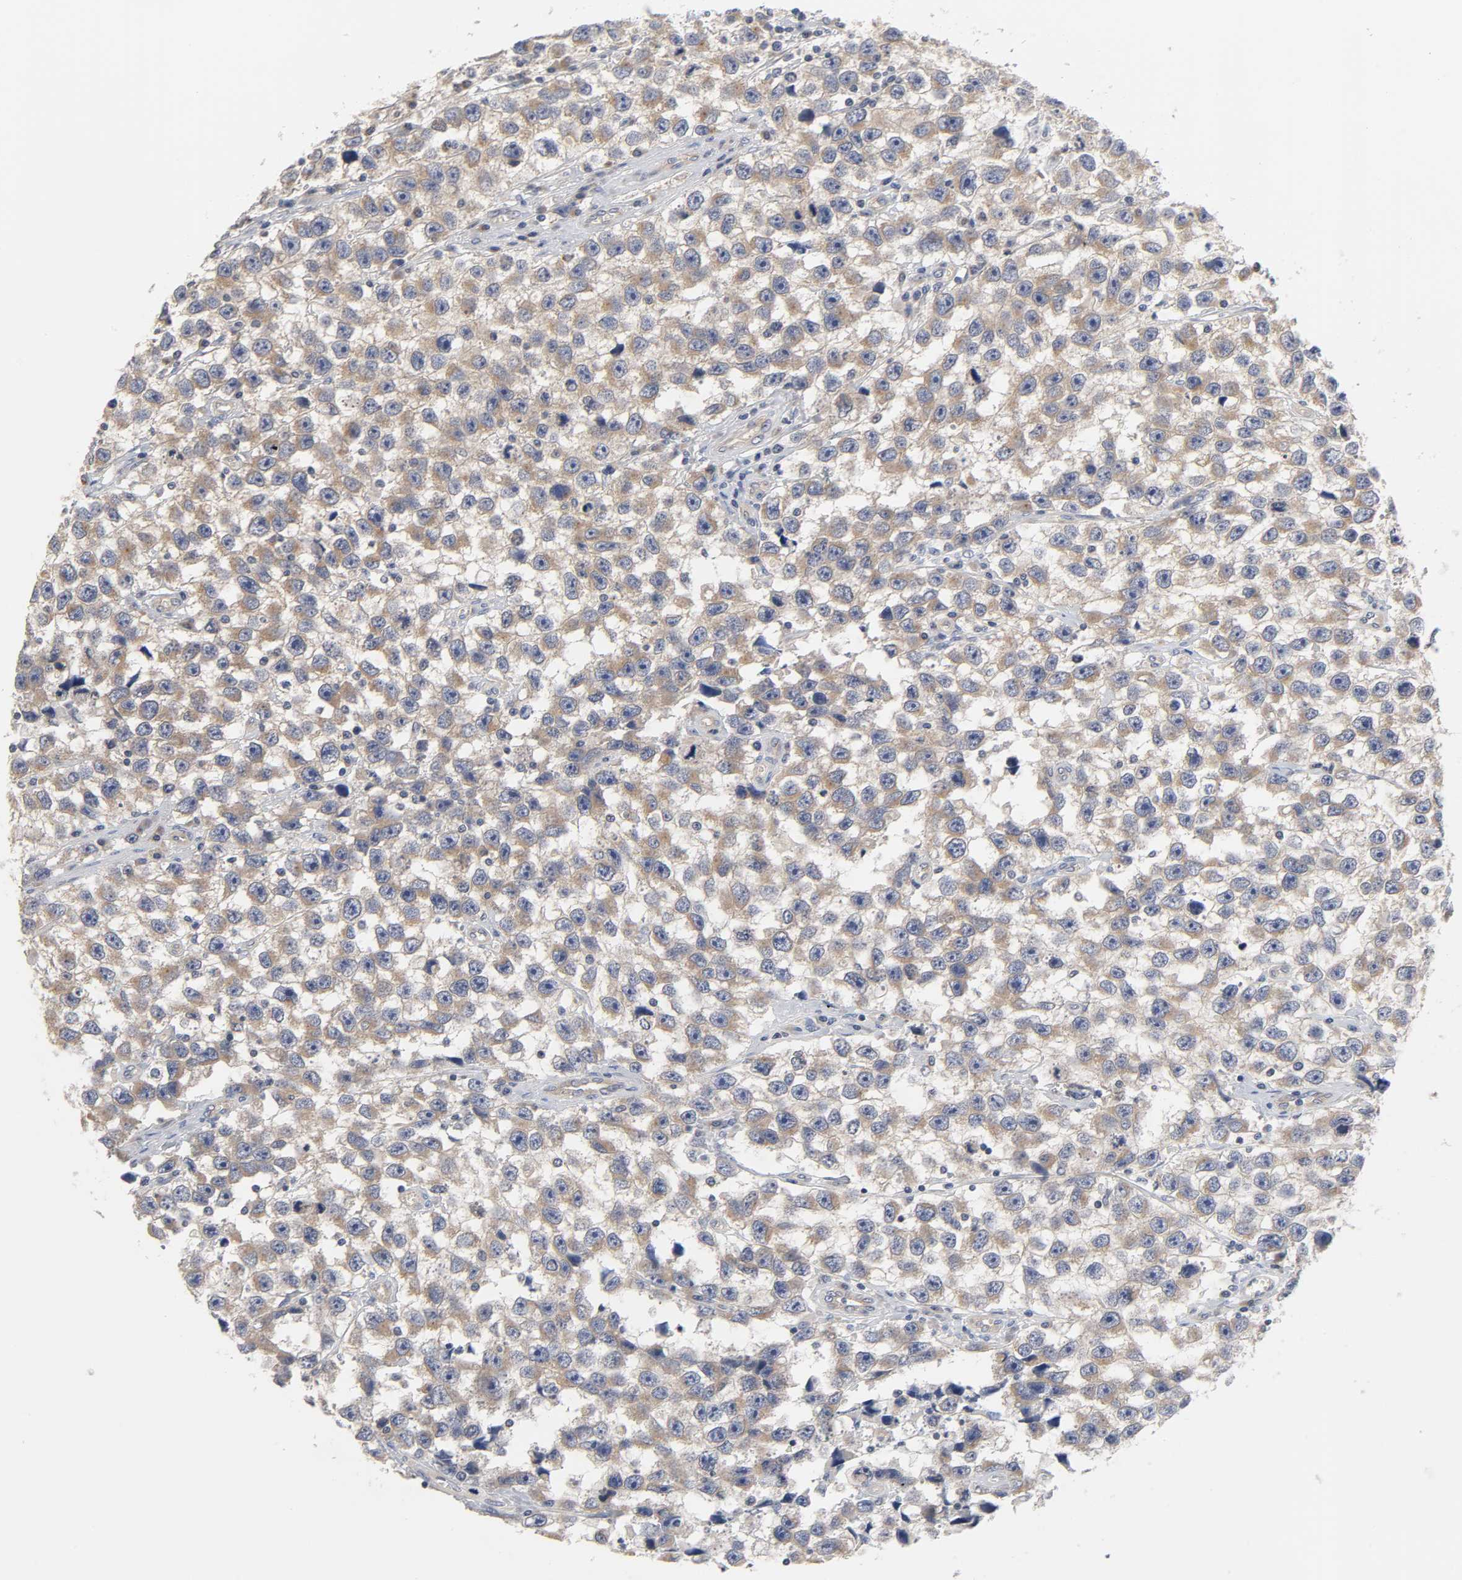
{"staining": {"intensity": "weak", "quantity": ">75%", "location": "cytoplasmic/membranous"}, "tissue": "testis cancer", "cell_type": "Tumor cells", "image_type": "cancer", "snomed": [{"axis": "morphology", "description": "Seminoma, NOS"}, {"axis": "topography", "description": "Testis"}], "caption": "A high-resolution image shows immunohistochemistry staining of testis cancer (seminoma), which demonstrates weak cytoplasmic/membranous positivity in about >75% of tumor cells.", "gene": "C17orf75", "patient": {"sex": "male", "age": 33}}